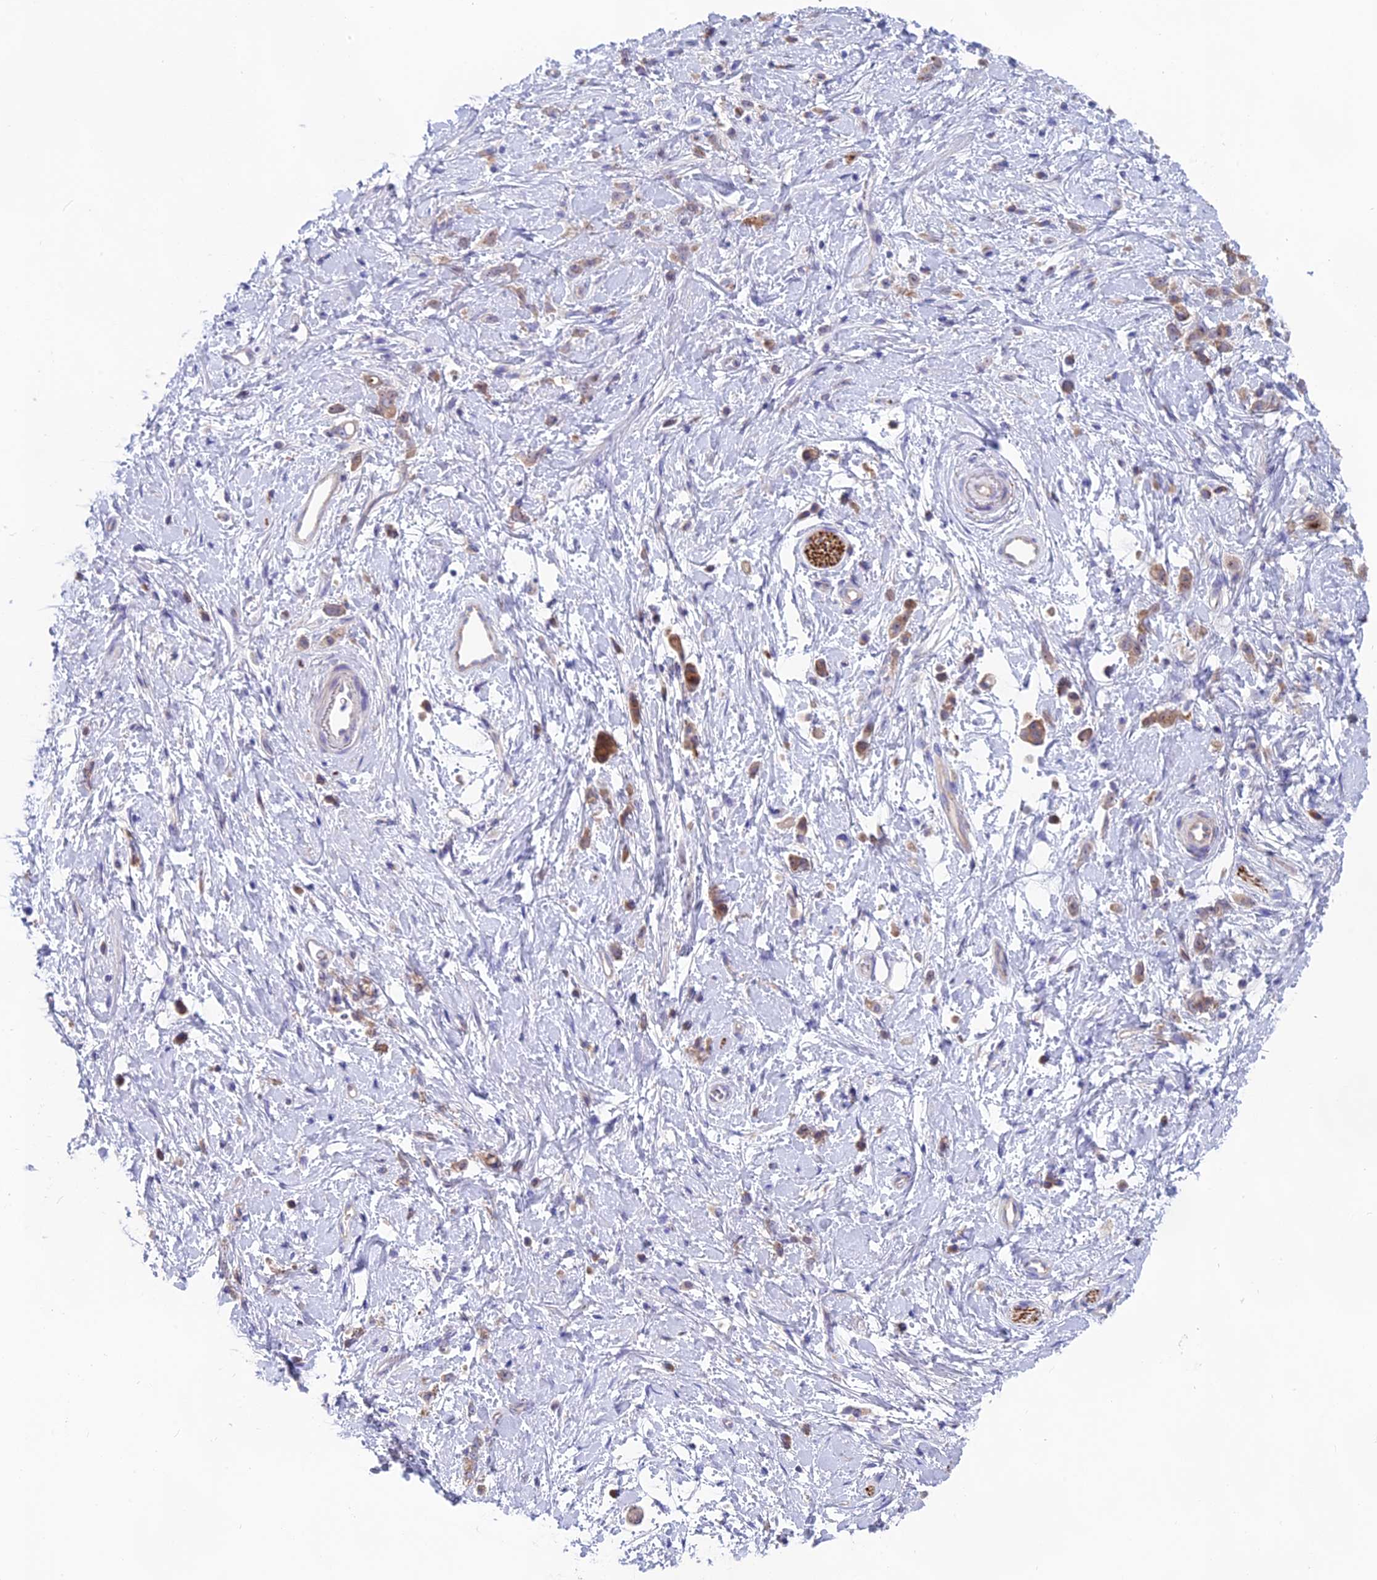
{"staining": {"intensity": "moderate", "quantity": ">75%", "location": "cytoplasmic/membranous"}, "tissue": "stomach cancer", "cell_type": "Tumor cells", "image_type": "cancer", "snomed": [{"axis": "morphology", "description": "Adenocarcinoma, NOS"}, {"axis": "topography", "description": "Stomach"}], "caption": "A medium amount of moderate cytoplasmic/membranous staining is present in approximately >75% of tumor cells in stomach cancer tissue. Nuclei are stained in blue.", "gene": "TENT4B", "patient": {"sex": "female", "age": 60}}